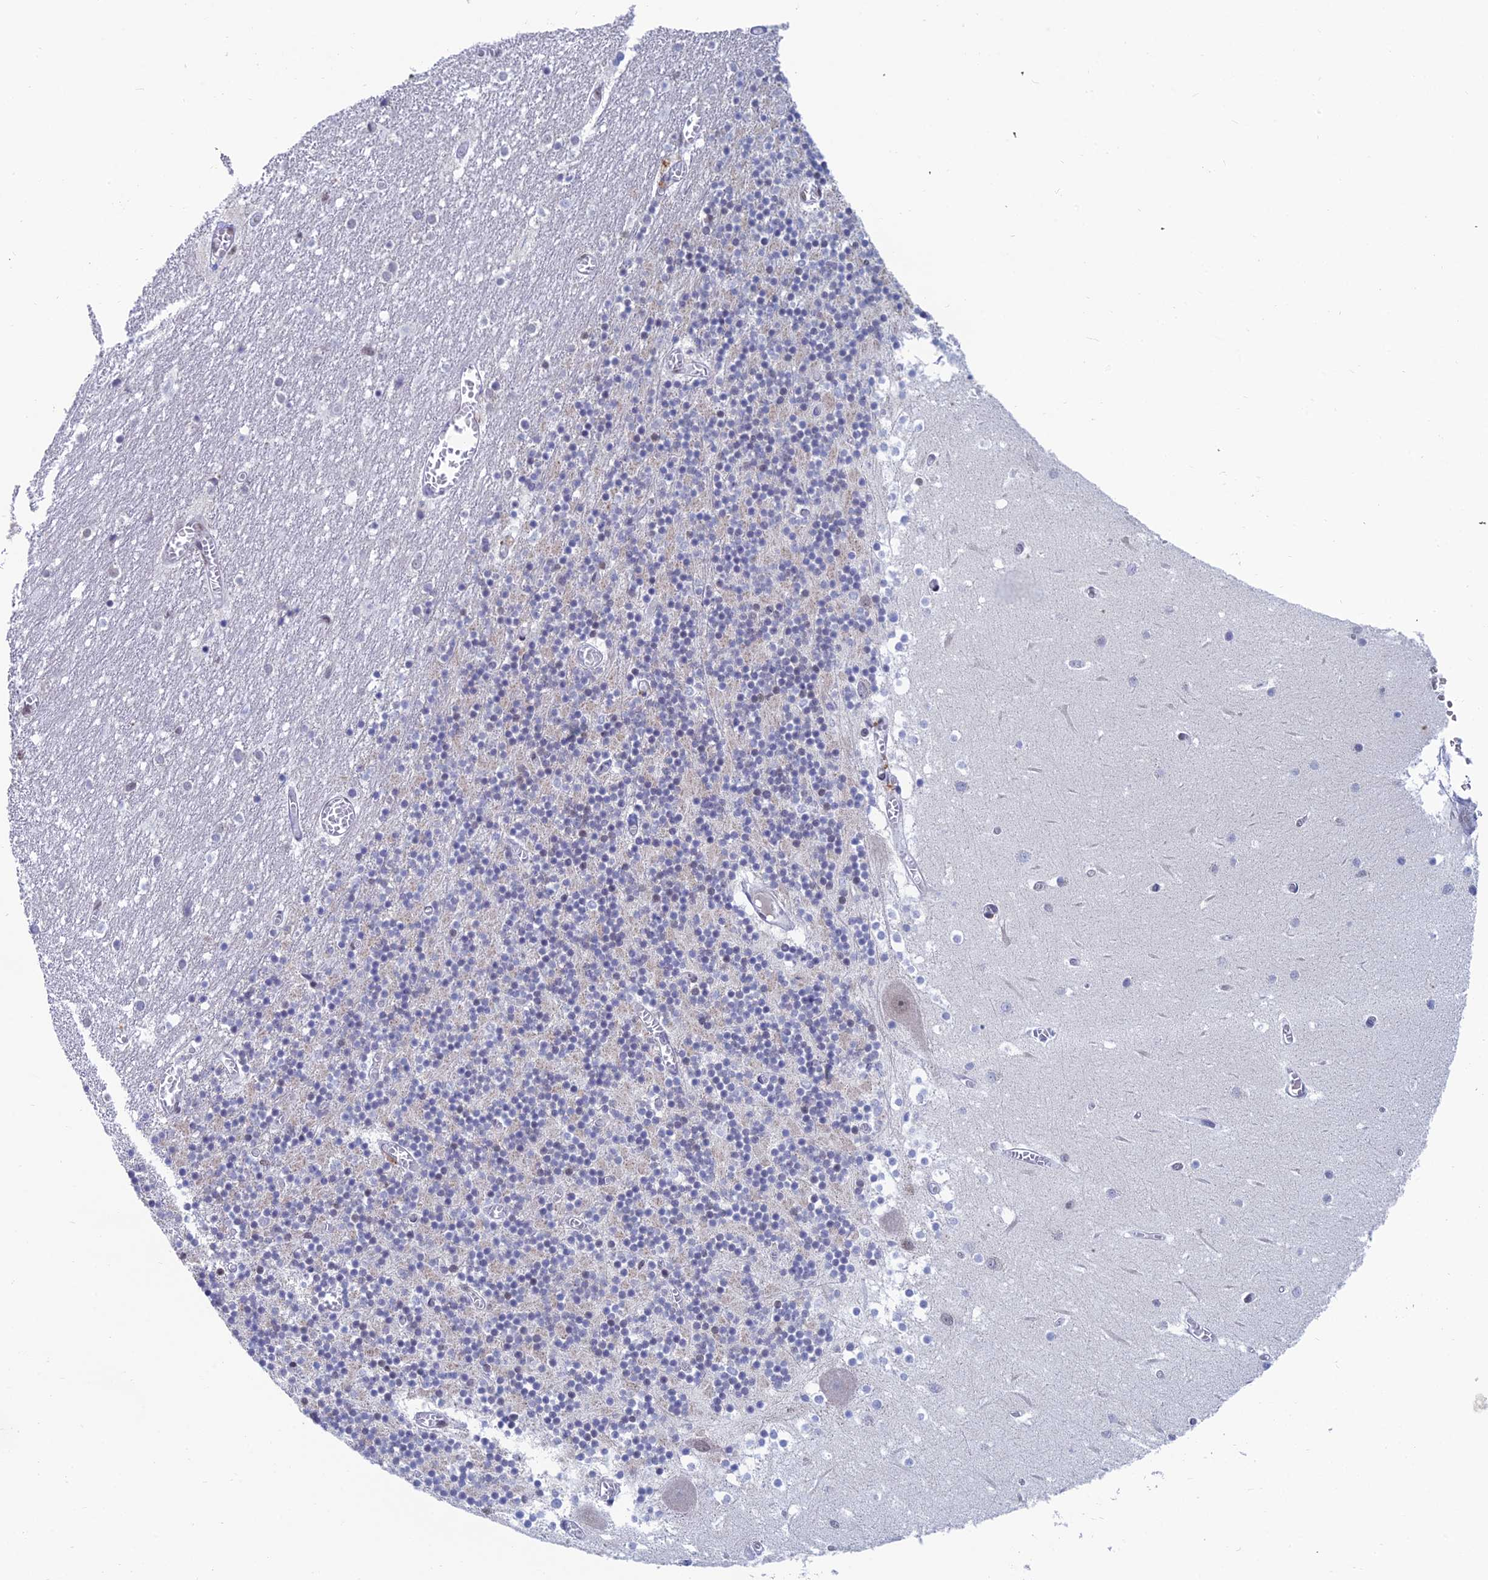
{"staining": {"intensity": "negative", "quantity": "none", "location": "none"}, "tissue": "cerebellum", "cell_type": "Cells in granular layer", "image_type": "normal", "snomed": [{"axis": "morphology", "description": "Normal tissue, NOS"}, {"axis": "topography", "description": "Cerebellum"}], "caption": "The immunohistochemistry image has no significant staining in cells in granular layer of cerebellum. Nuclei are stained in blue.", "gene": "NABP2", "patient": {"sex": "female", "age": 28}}